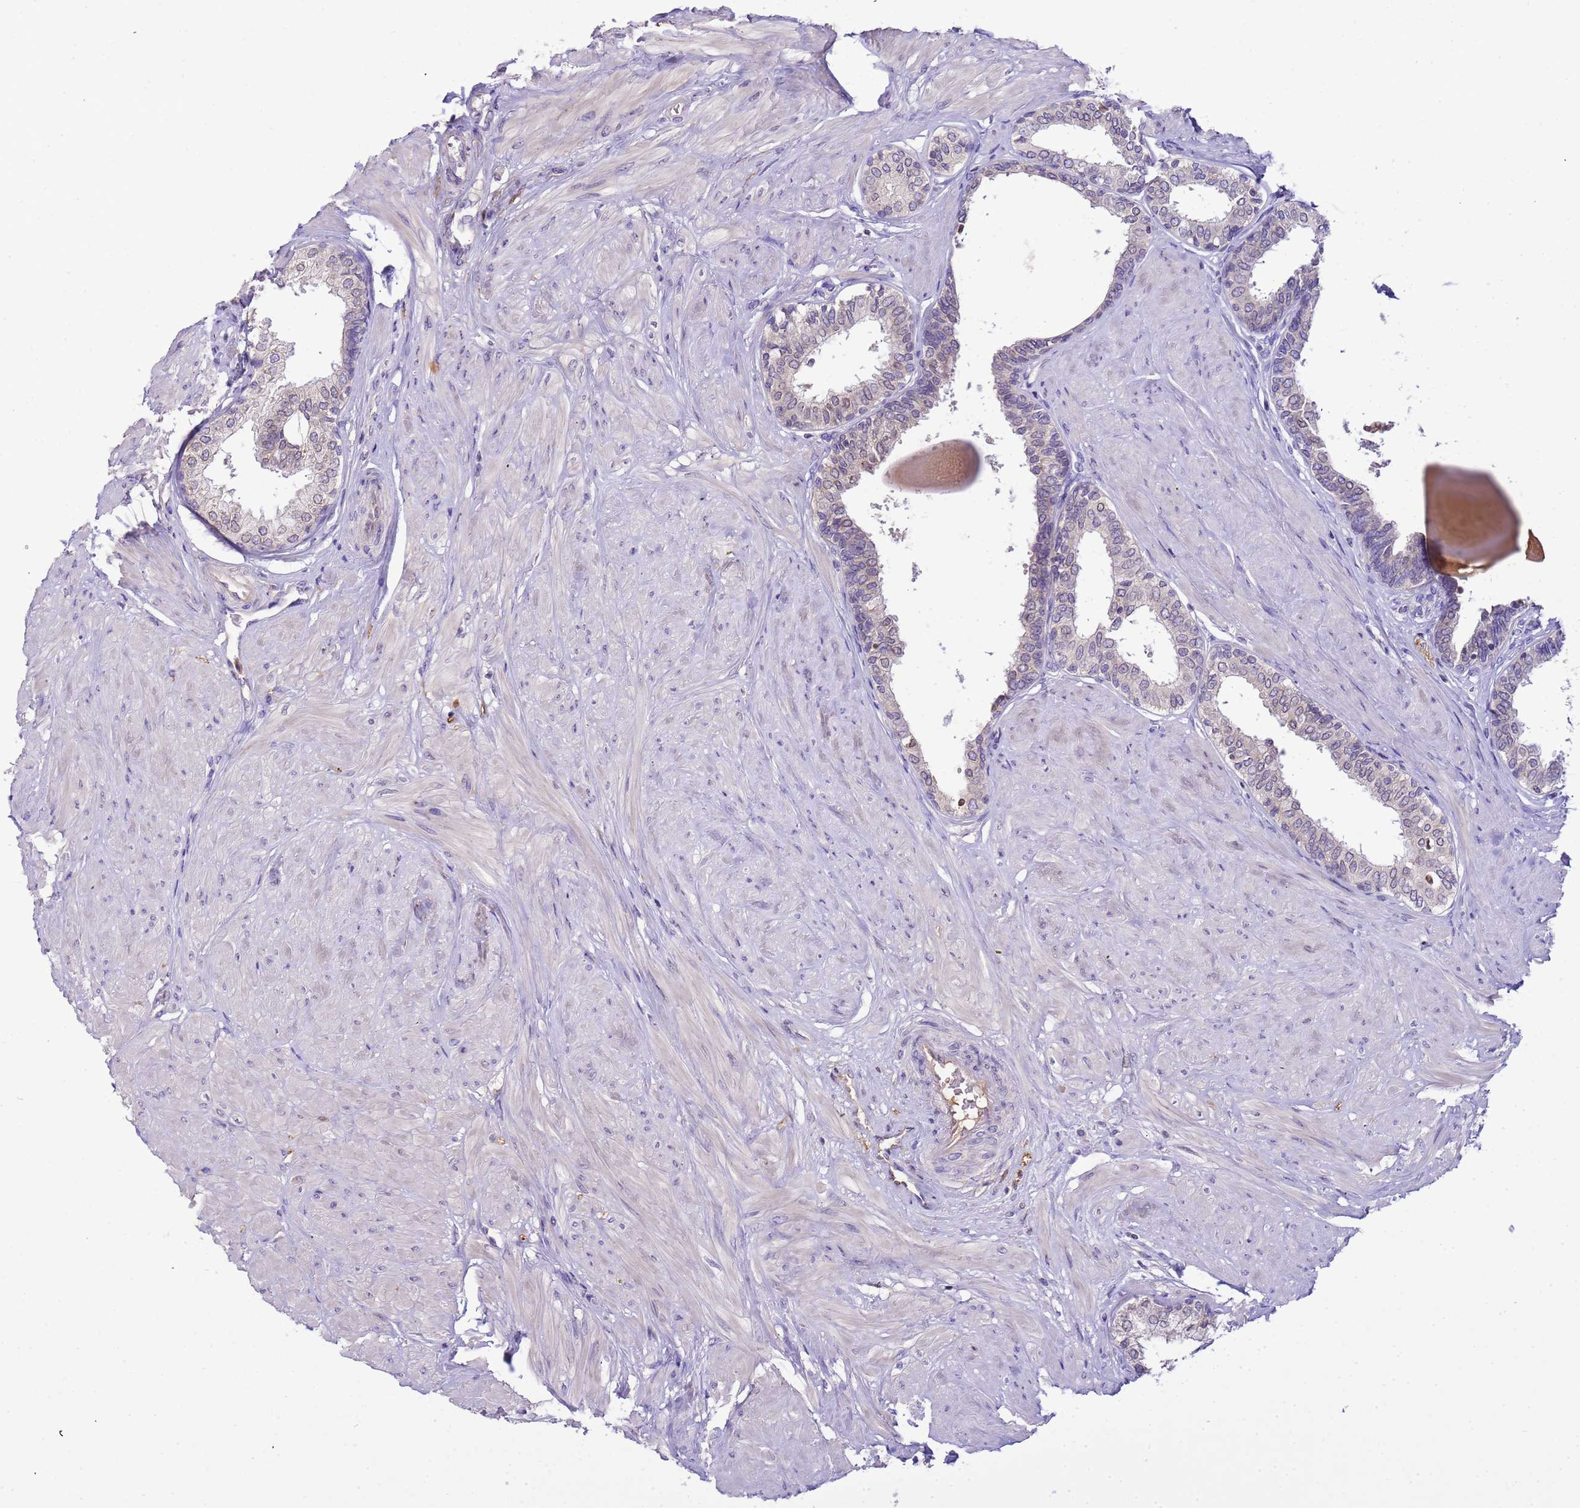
{"staining": {"intensity": "weak", "quantity": "<25%", "location": "cytoplasmic/membranous,nuclear"}, "tissue": "prostate", "cell_type": "Glandular cells", "image_type": "normal", "snomed": [{"axis": "morphology", "description": "Normal tissue, NOS"}, {"axis": "topography", "description": "Prostate"}], "caption": "A high-resolution histopathology image shows IHC staining of benign prostate, which shows no significant expression in glandular cells.", "gene": "PLCXD3", "patient": {"sex": "male", "age": 48}}